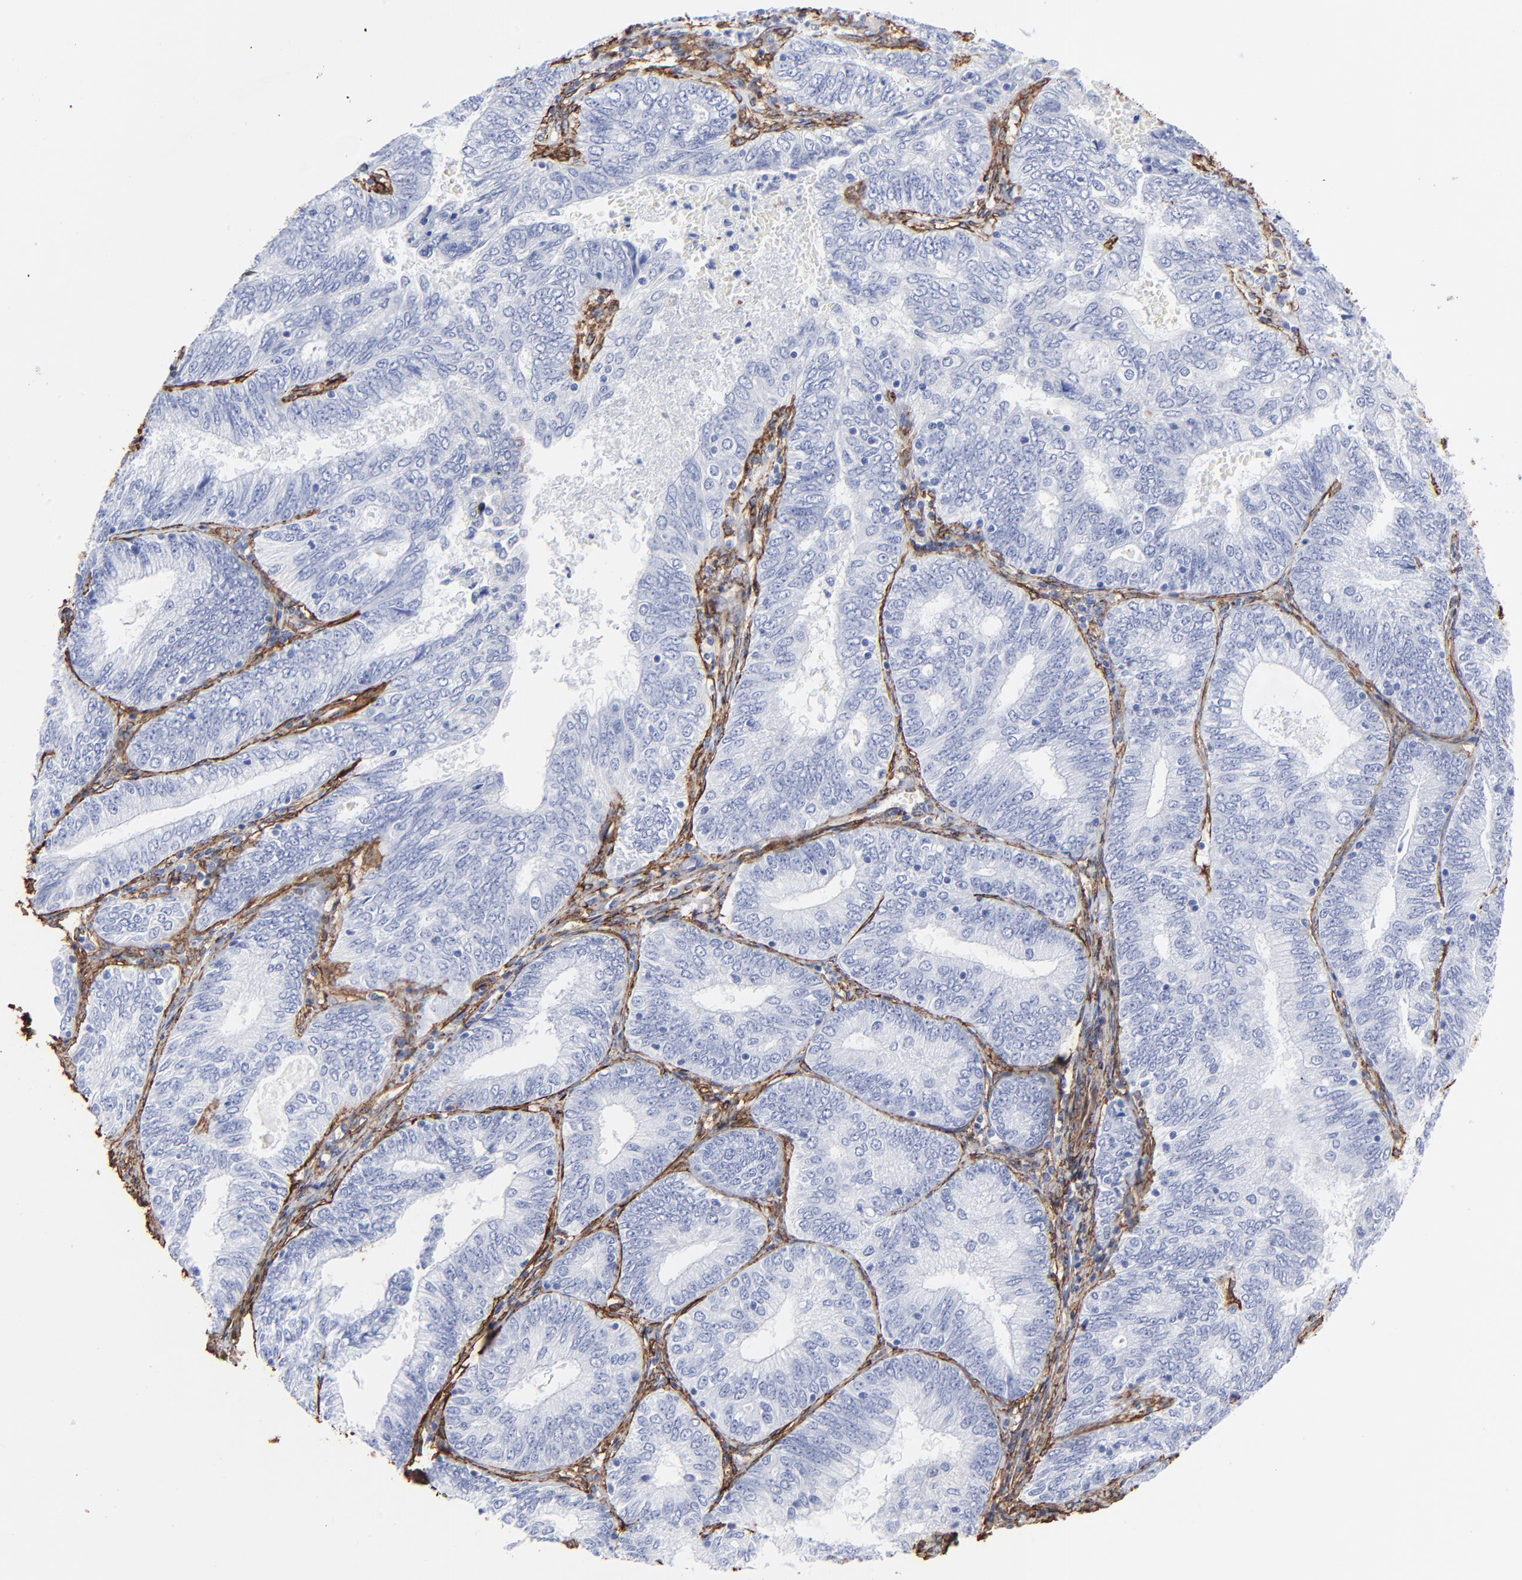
{"staining": {"intensity": "negative", "quantity": "none", "location": "none"}, "tissue": "endometrial cancer", "cell_type": "Tumor cells", "image_type": "cancer", "snomed": [{"axis": "morphology", "description": "Adenocarcinoma, NOS"}, {"axis": "topography", "description": "Endometrium"}], "caption": "This is a micrograph of IHC staining of endometrial cancer (adenocarcinoma), which shows no staining in tumor cells.", "gene": "CAV1", "patient": {"sex": "female", "age": 69}}